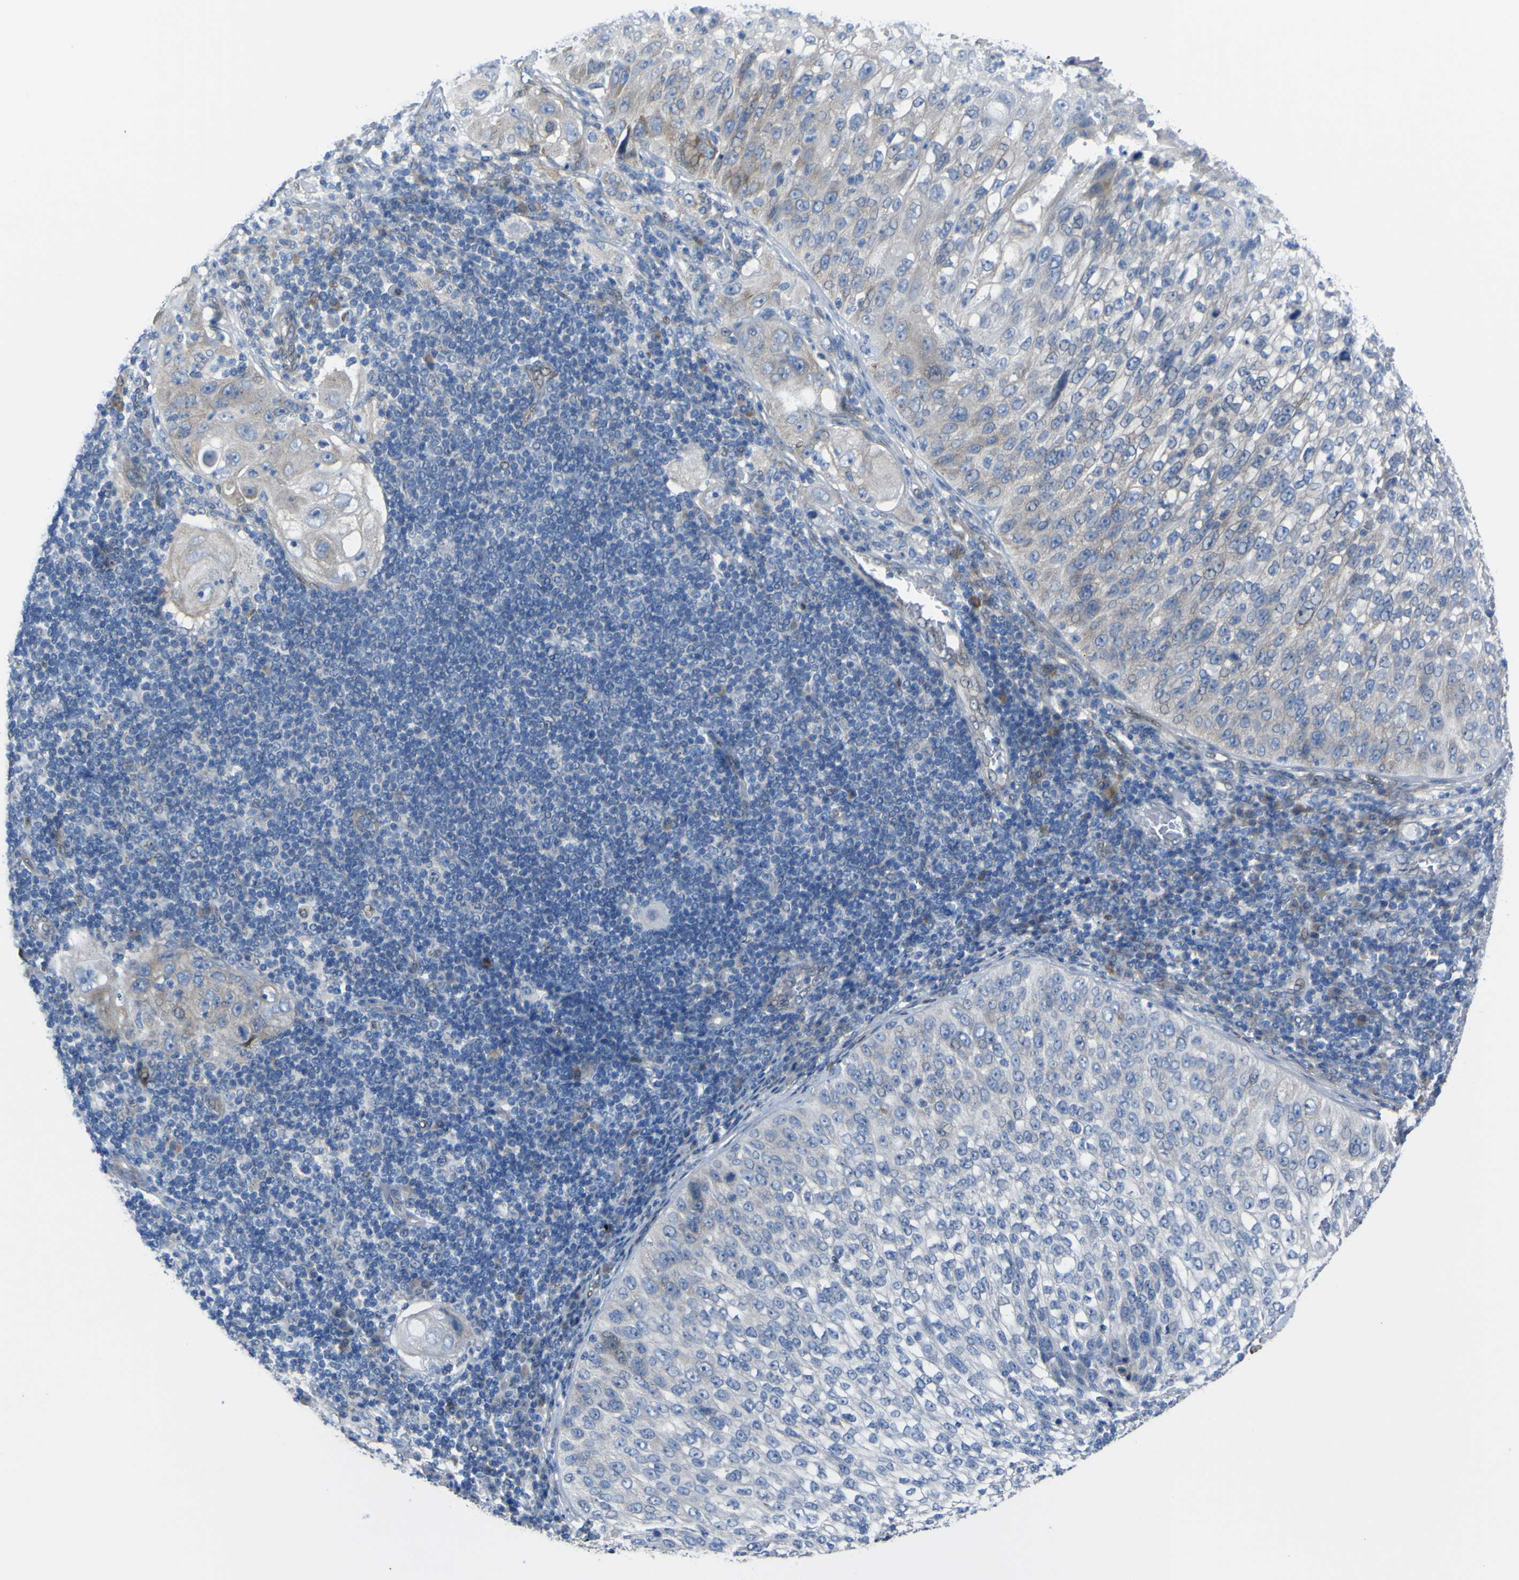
{"staining": {"intensity": "negative", "quantity": "none", "location": "none"}, "tissue": "lung cancer", "cell_type": "Tumor cells", "image_type": "cancer", "snomed": [{"axis": "morphology", "description": "Inflammation, NOS"}, {"axis": "morphology", "description": "Squamous cell carcinoma, NOS"}, {"axis": "topography", "description": "Lymph node"}, {"axis": "topography", "description": "Soft tissue"}, {"axis": "topography", "description": "Lung"}], "caption": "Immunohistochemistry (IHC) micrograph of neoplastic tissue: human squamous cell carcinoma (lung) stained with DAB (3,3'-diaminobenzidine) shows no significant protein positivity in tumor cells.", "gene": "LRRN1", "patient": {"sex": "male", "age": 66}}